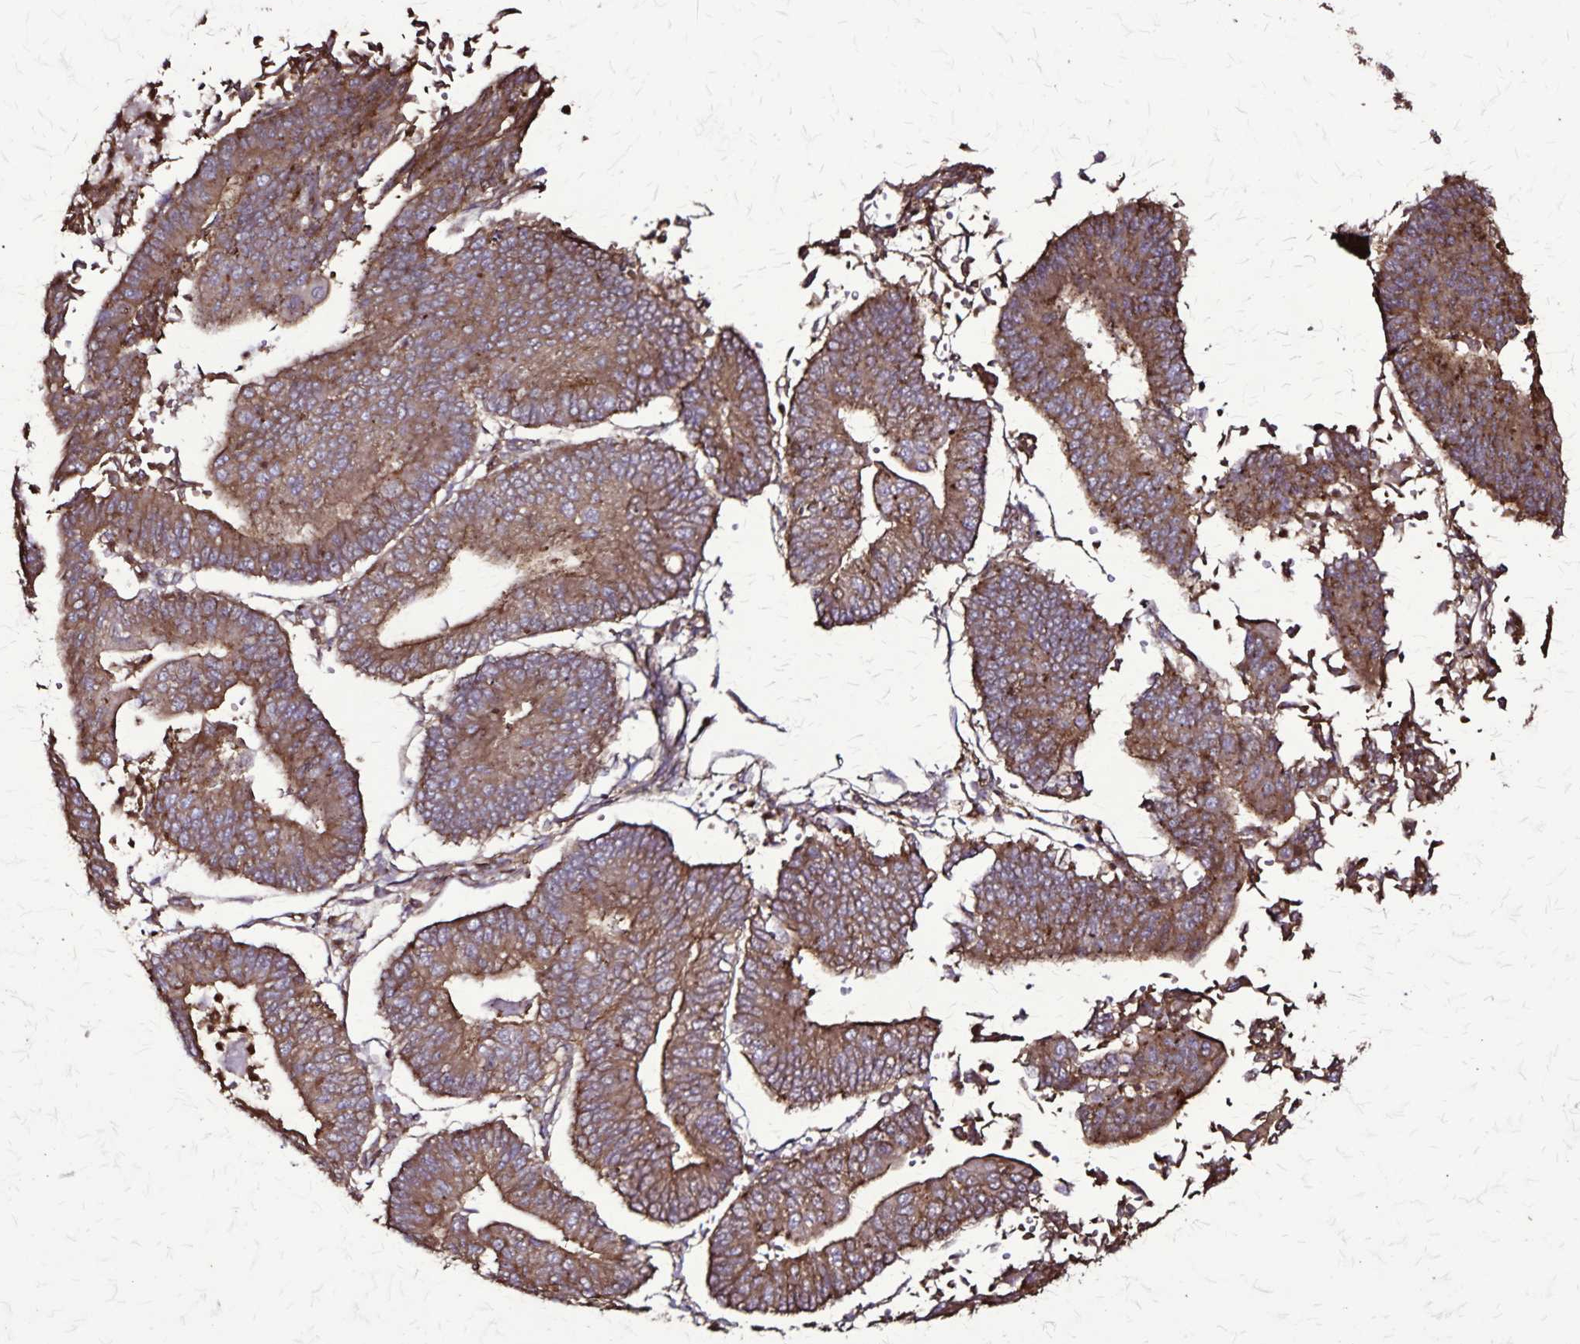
{"staining": {"intensity": "moderate", "quantity": ">75%", "location": "cytoplasmic/membranous"}, "tissue": "endometrial cancer", "cell_type": "Tumor cells", "image_type": "cancer", "snomed": [{"axis": "morphology", "description": "Adenocarcinoma, NOS"}, {"axis": "topography", "description": "Endometrium"}], "caption": "Immunohistochemistry (DAB (3,3'-diaminobenzidine)) staining of human endometrial adenocarcinoma displays moderate cytoplasmic/membranous protein expression in approximately >75% of tumor cells. The protein of interest is stained brown, and the nuclei are stained in blue (DAB (3,3'-diaminobenzidine) IHC with brightfield microscopy, high magnification).", "gene": "CHMP1B", "patient": {"sex": "female", "age": 65}}